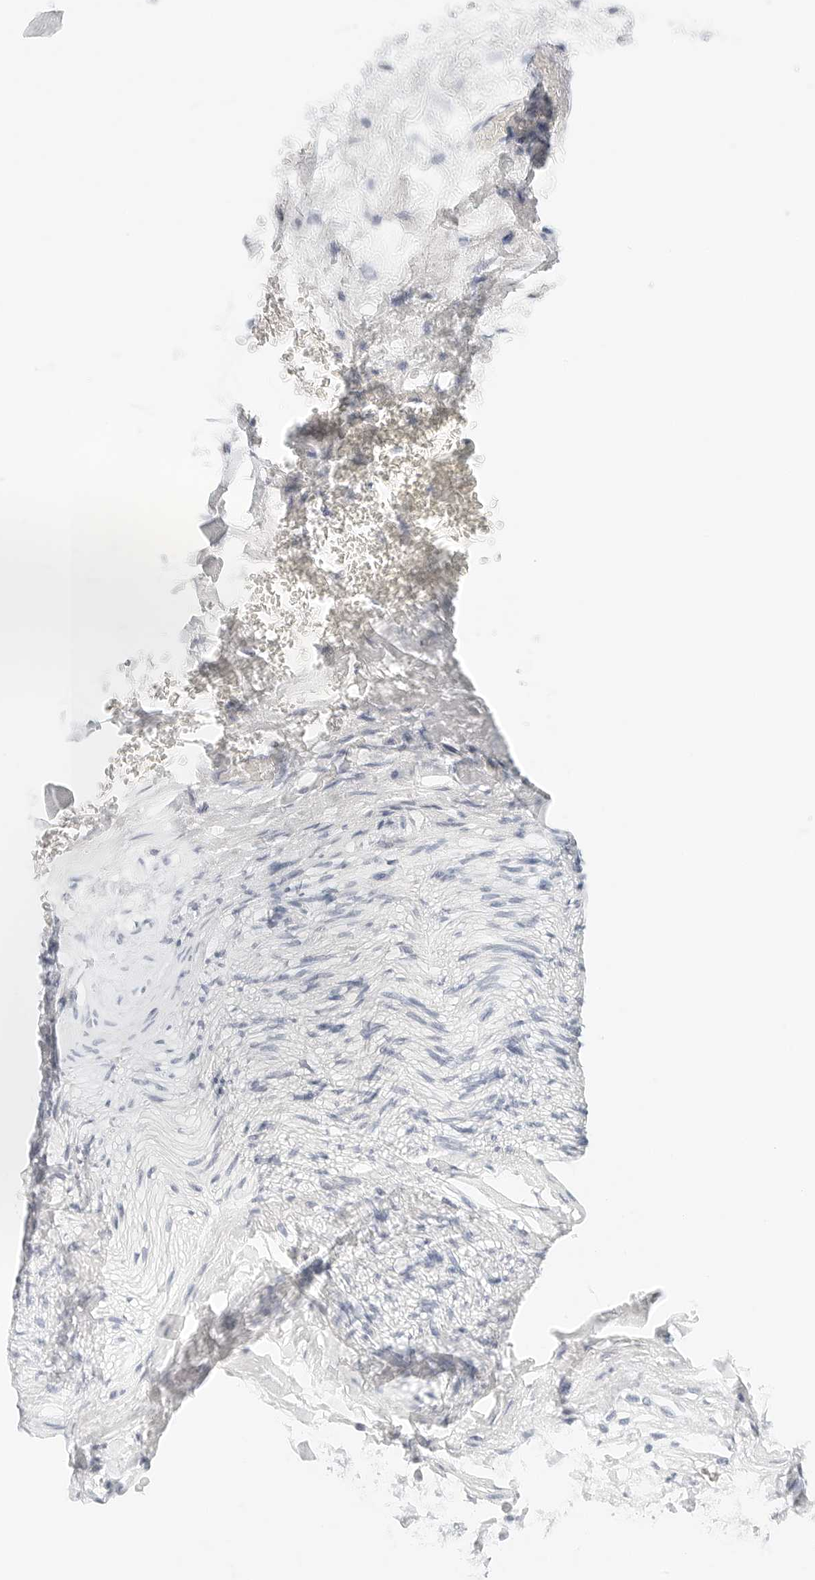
{"staining": {"intensity": "negative", "quantity": "none", "location": "none"}, "tissue": "adipose tissue", "cell_type": "Adipocytes", "image_type": "normal", "snomed": [{"axis": "morphology", "description": "Normal tissue, NOS"}, {"axis": "morphology", "description": "Adenocarcinoma, NOS"}, {"axis": "topography", "description": "Esophagus"}], "caption": "A high-resolution histopathology image shows IHC staining of normal adipose tissue, which demonstrates no significant positivity in adipocytes.", "gene": "CD22", "patient": {"sex": "male", "age": 62}}